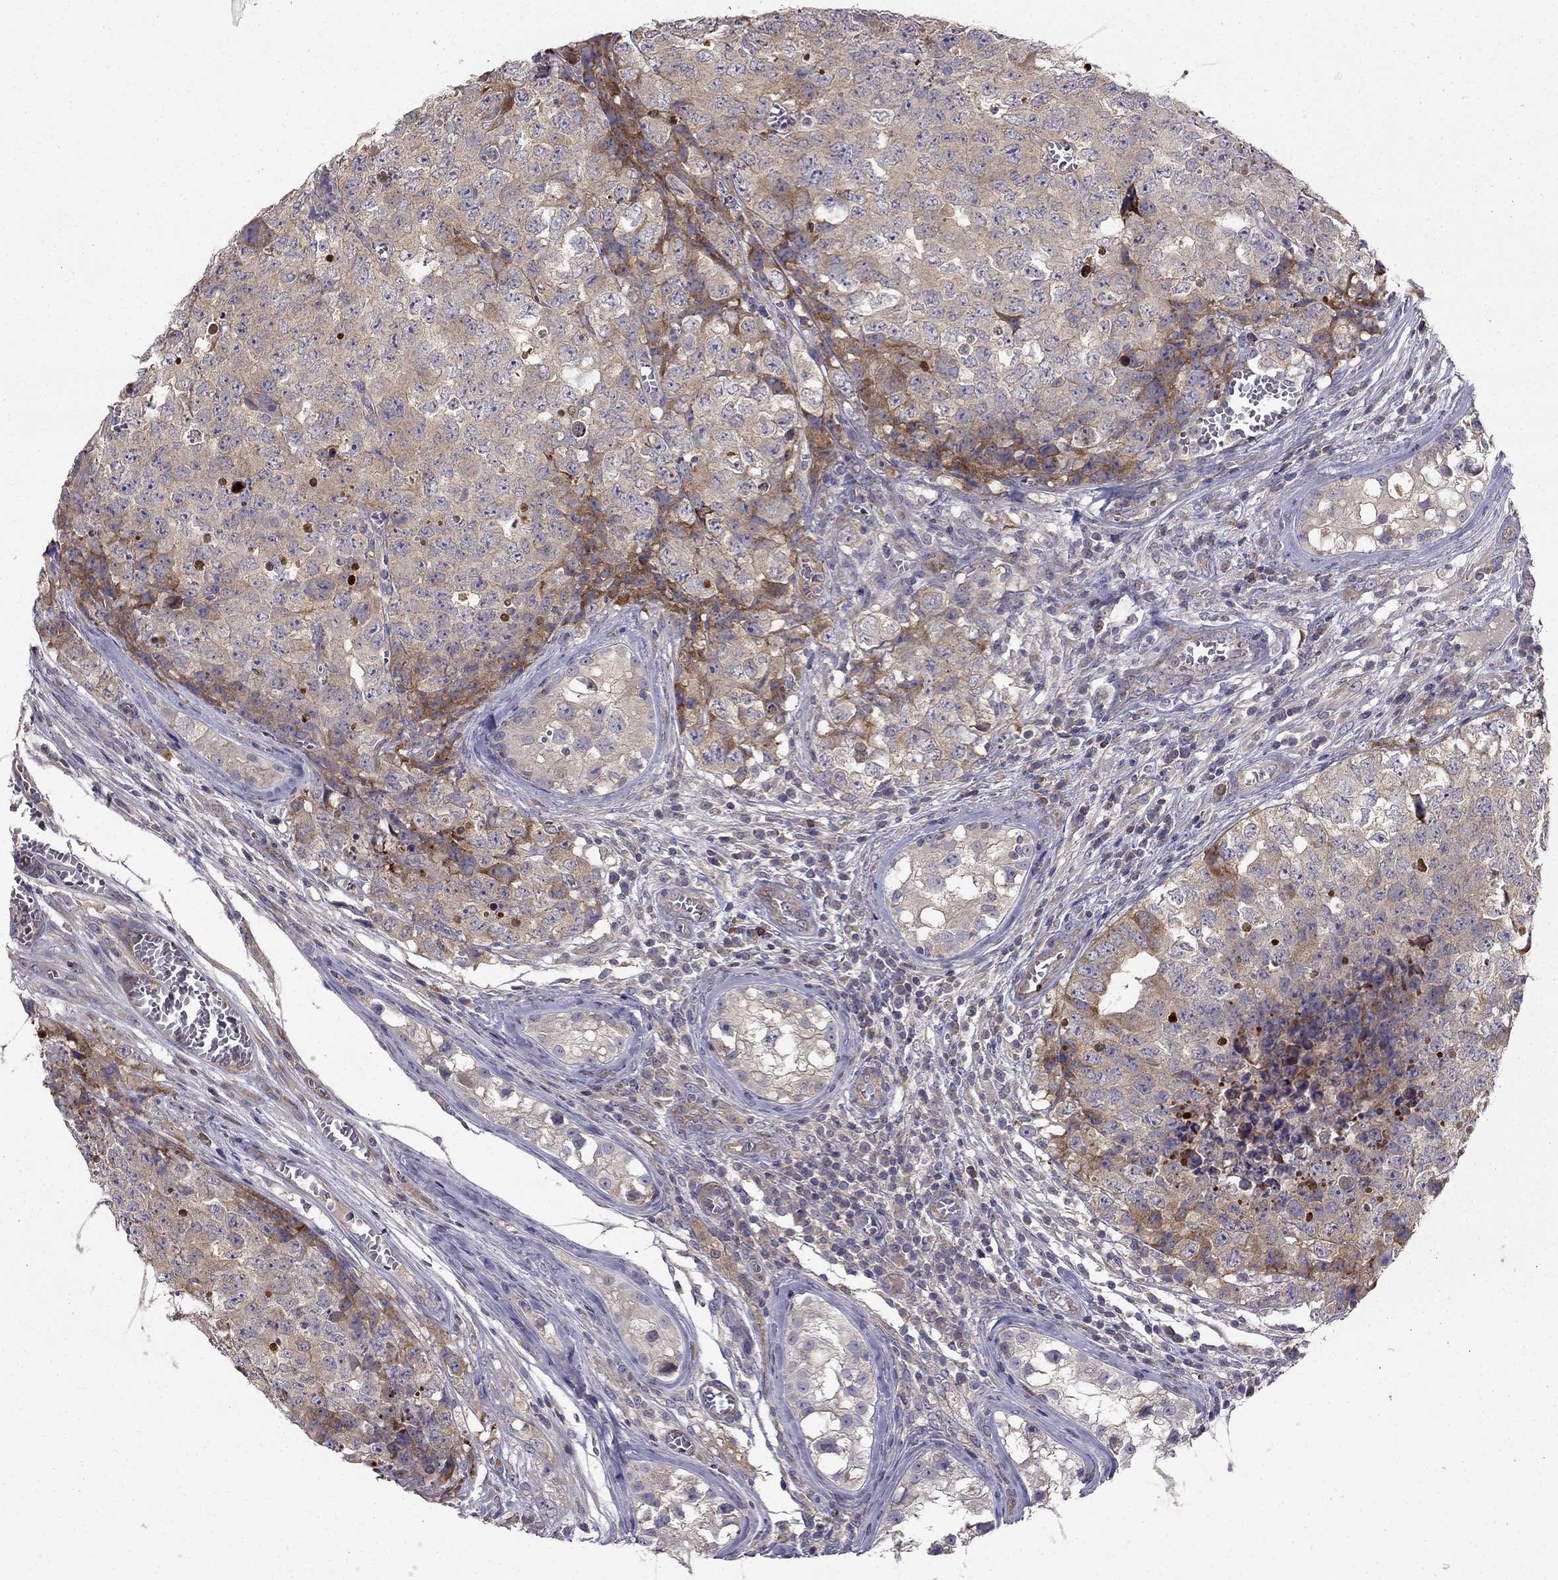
{"staining": {"intensity": "moderate", "quantity": "<25%", "location": "cytoplasmic/membranous"}, "tissue": "testis cancer", "cell_type": "Tumor cells", "image_type": "cancer", "snomed": [{"axis": "morphology", "description": "Carcinoma, Embryonal, NOS"}, {"axis": "topography", "description": "Testis"}], "caption": "Immunohistochemical staining of testis embryonal carcinoma reveals low levels of moderate cytoplasmic/membranous protein staining in approximately <25% of tumor cells.", "gene": "STXBP5", "patient": {"sex": "male", "age": 23}}